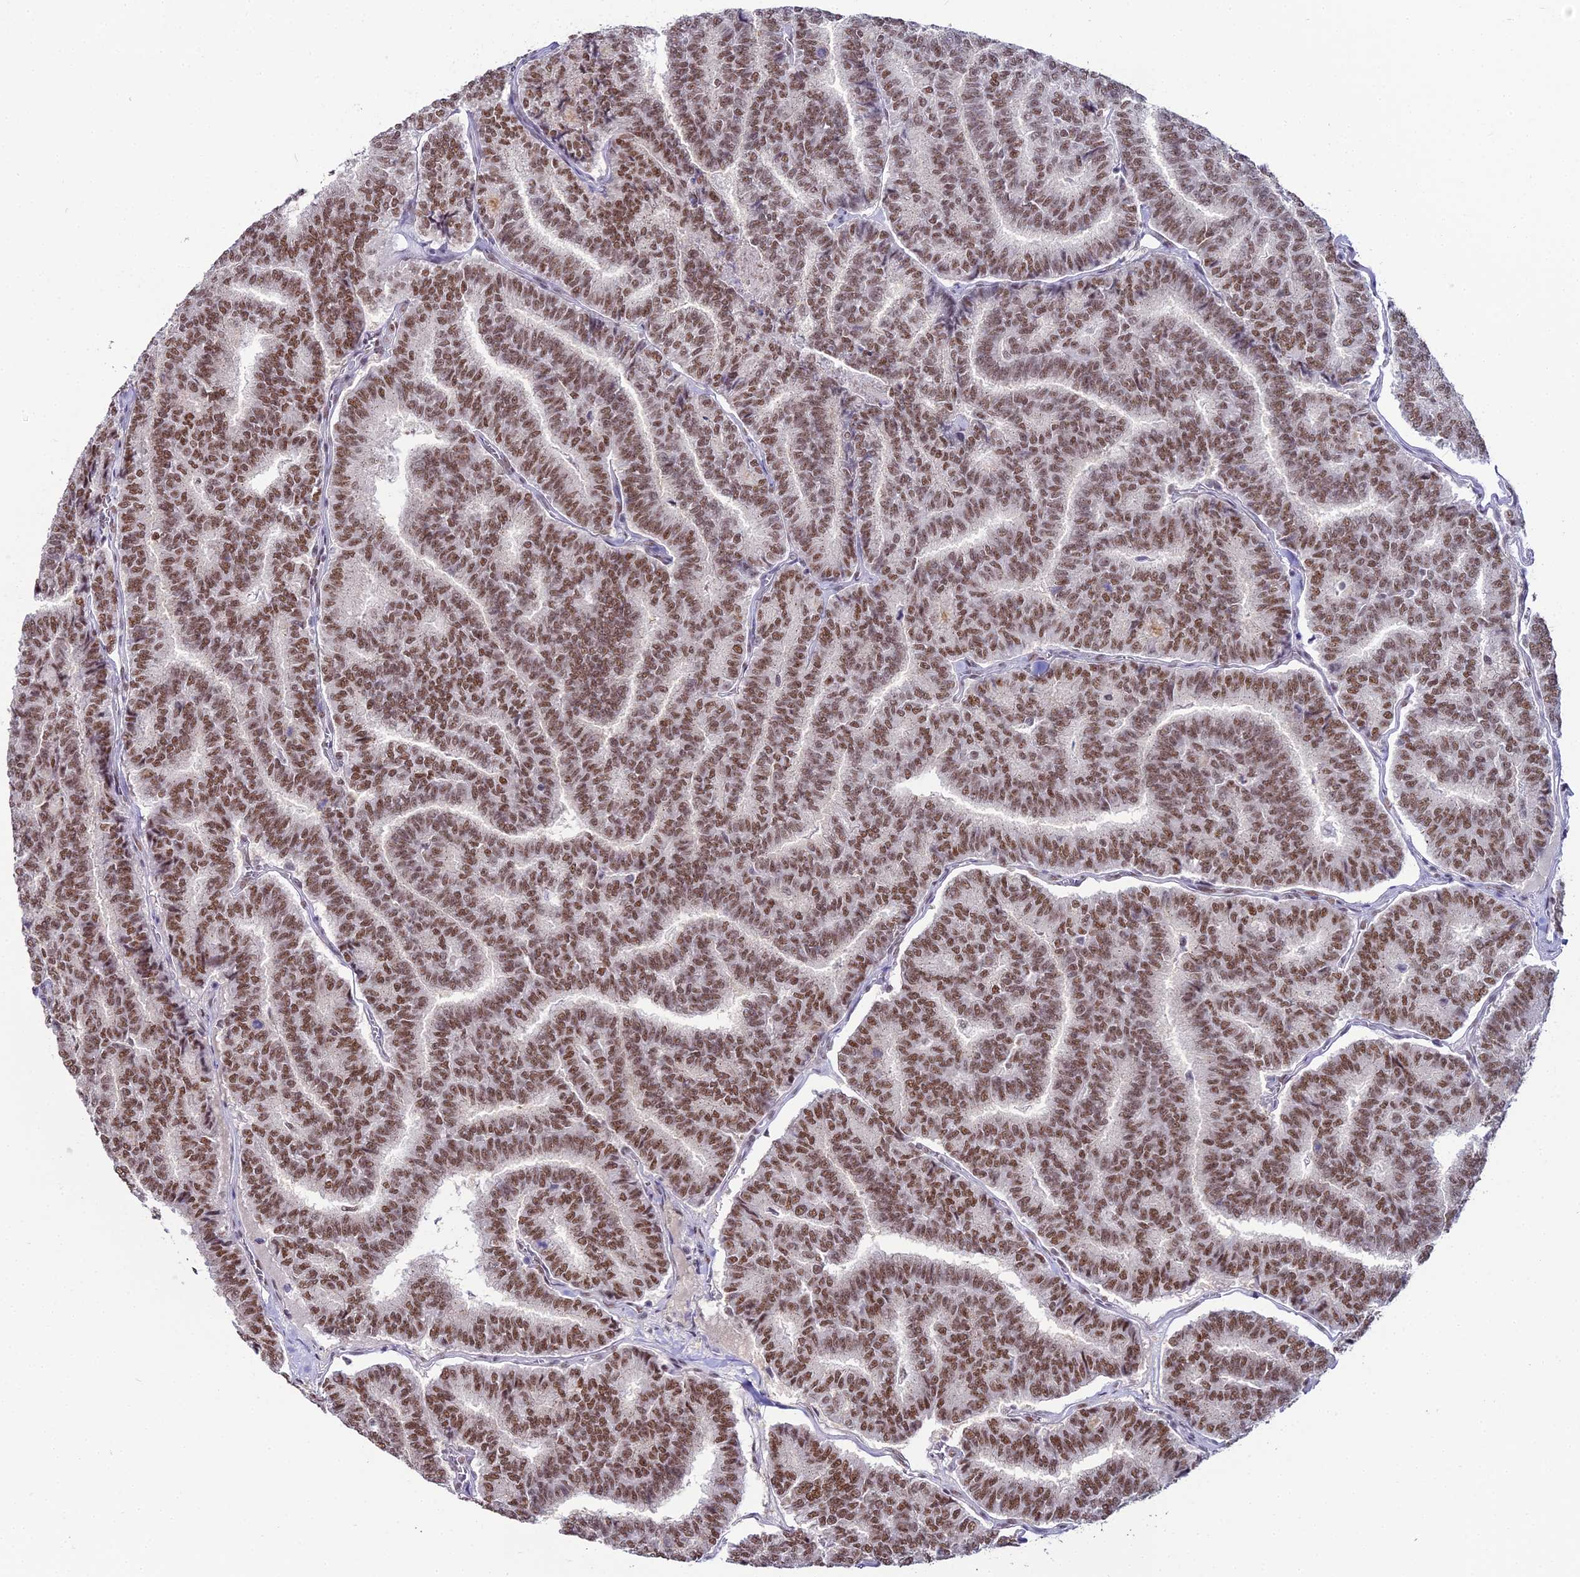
{"staining": {"intensity": "moderate", "quantity": ">75%", "location": "nuclear"}, "tissue": "thyroid cancer", "cell_type": "Tumor cells", "image_type": "cancer", "snomed": [{"axis": "morphology", "description": "Papillary adenocarcinoma, NOS"}, {"axis": "topography", "description": "Thyroid gland"}], "caption": "The image shows immunohistochemical staining of thyroid cancer (papillary adenocarcinoma). There is moderate nuclear positivity is appreciated in approximately >75% of tumor cells.", "gene": "RBM12", "patient": {"sex": "female", "age": 35}}